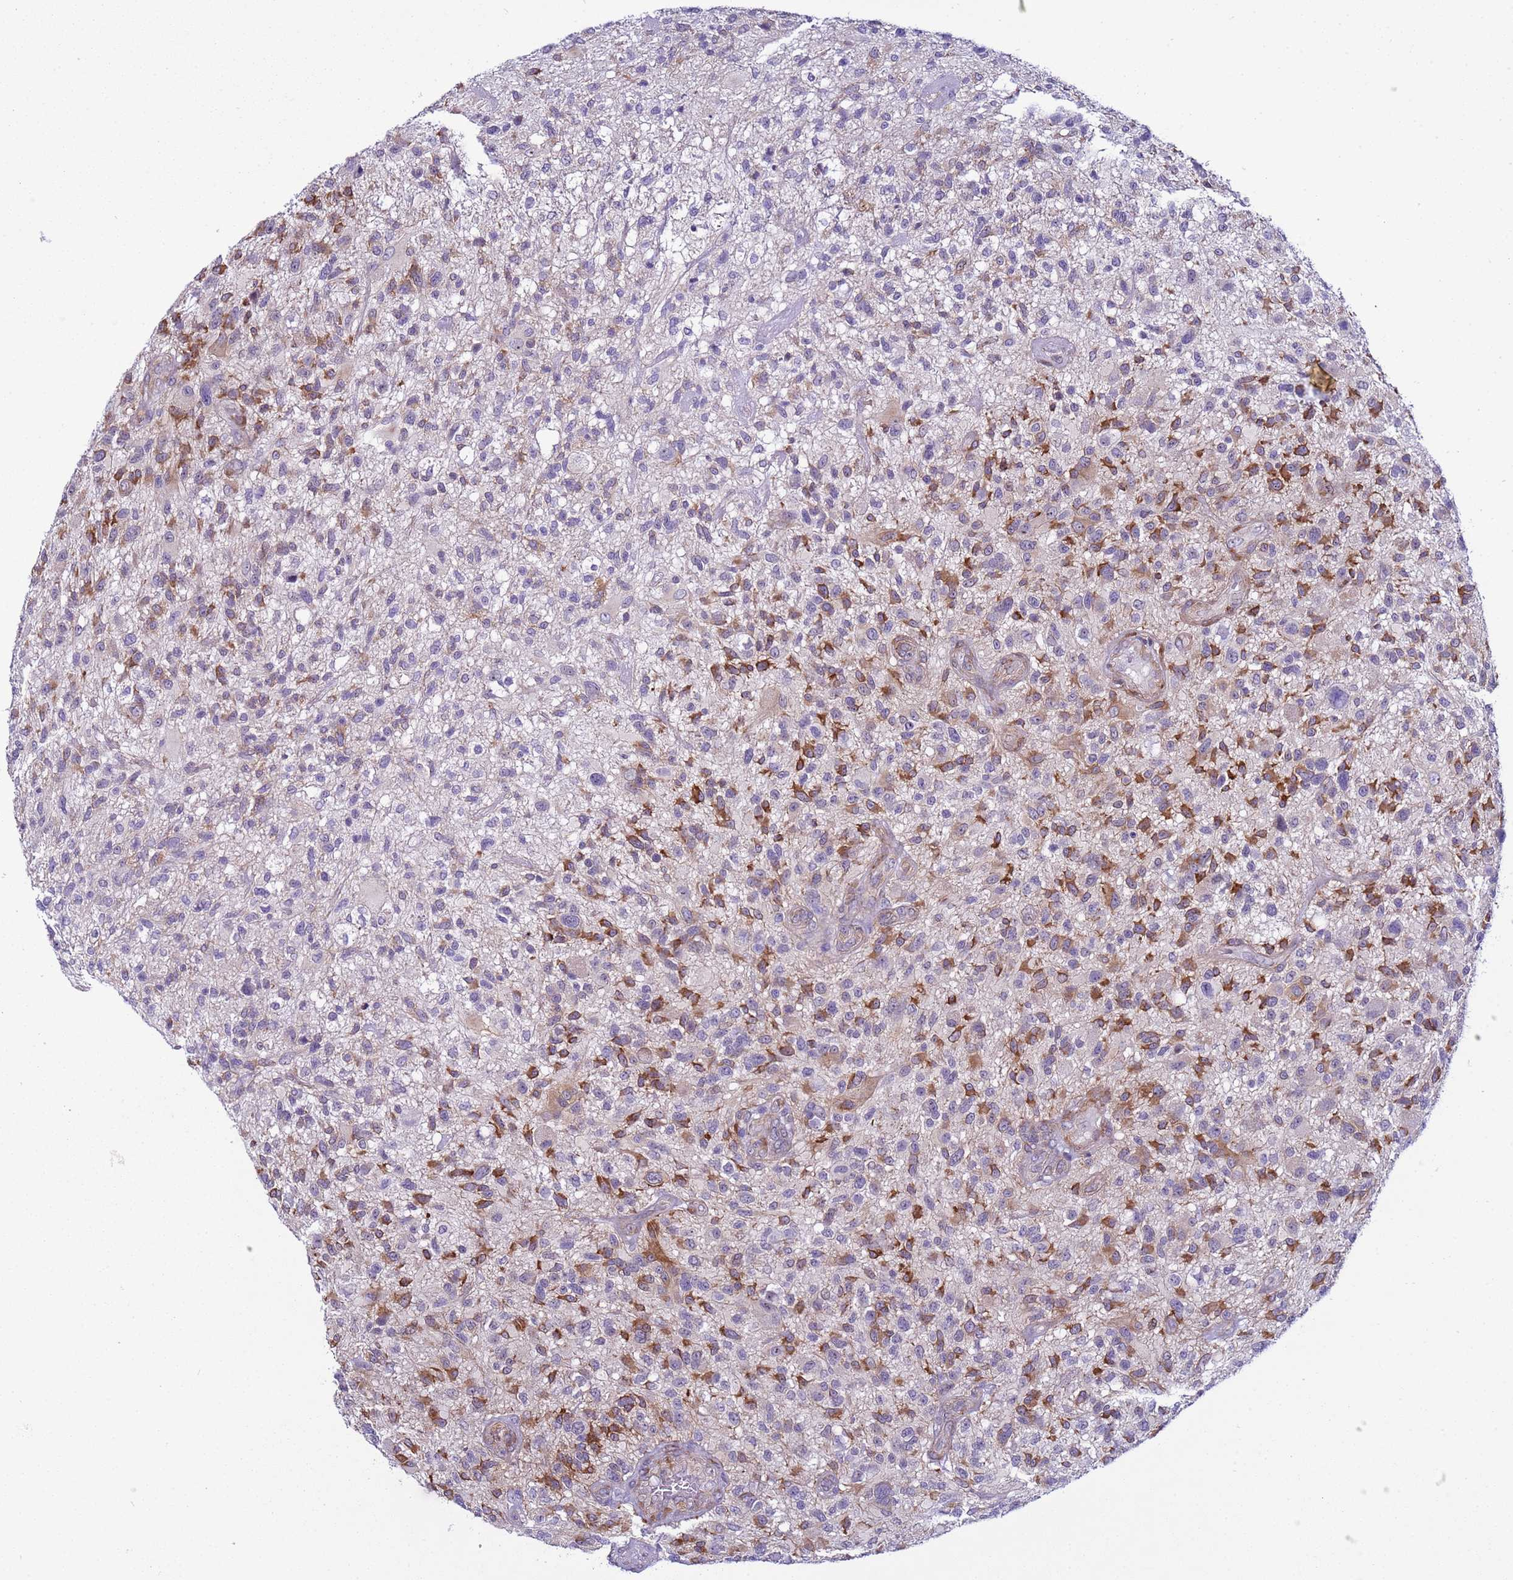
{"staining": {"intensity": "moderate", "quantity": "25%-75%", "location": "cytoplasmic/membranous"}, "tissue": "glioma", "cell_type": "Tumor cells", "image_type": "cancer", "snomed": [{"axis": "morphology", "description": "Glioma, malignant, High grade"}, {"axis": "topography", "description": "Brain"}], "caption": "Glioma was stained to show a protein in brown. There is medium levels of moderate cytoplasmic/membranous positivity in approximately 25%-75% of tumor cells. (Stains: DAB in brown, nuclei in blue, Microscopy: brightfield microscopy at high magnification).", "gene": "LRRC10B", "patient": {"sex": "male", "age": 47}}